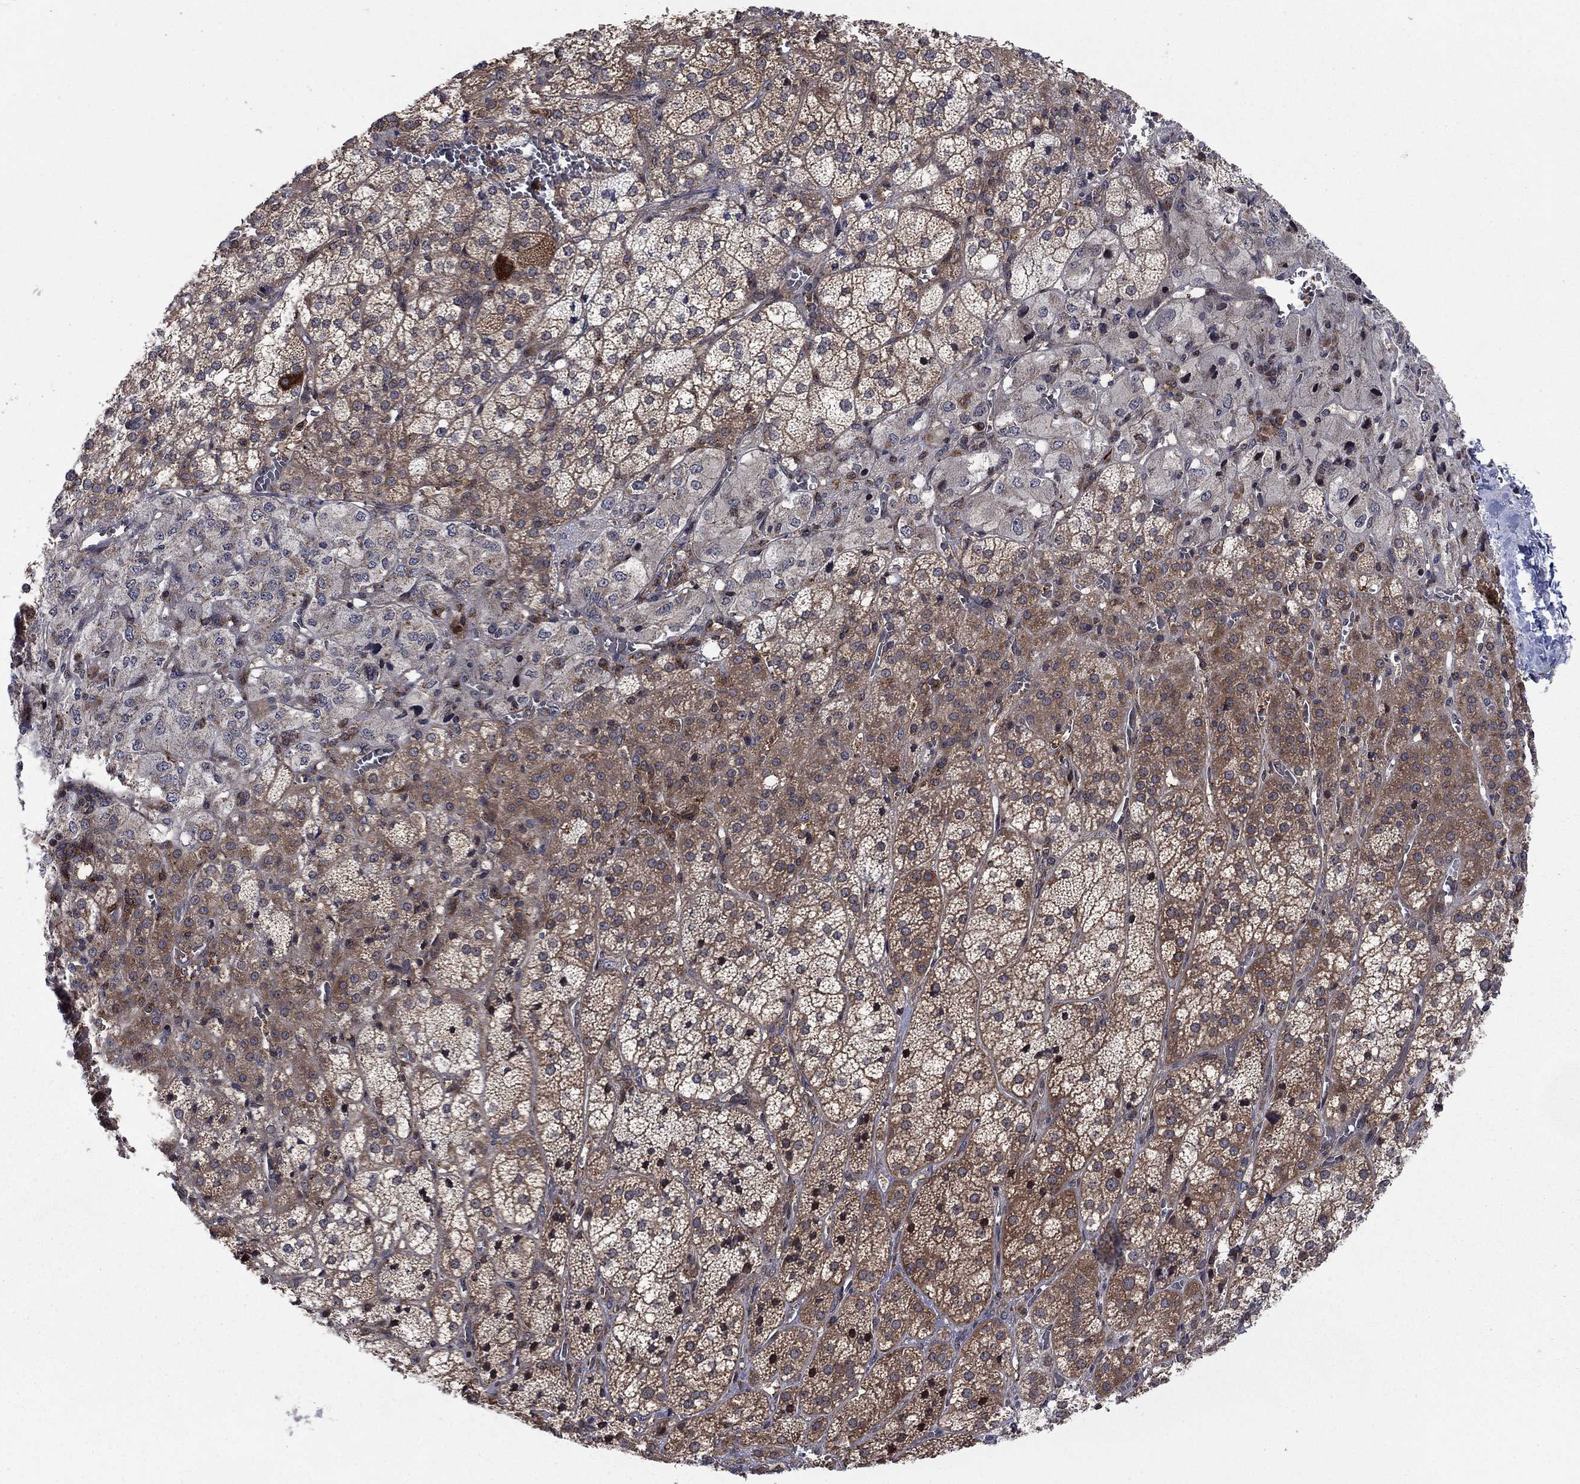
{"staining": {"intensity": "moderate", "quantity": ">75%", "location": "cytoplasmic/membranous"}, "tissue": "adrenal gland", "cell_type": "Glandular cells", "image_type": "normal", "snomed": [{"axis": "morphology", "description": "Normal tissue, NOS"}, {"axis": "topography", "description": "Adrenal gland"}], "caption": "Adrenal gland stained with DAB IHC demonstrates medium levels of moderate cytoplasmic/membranous staining in about >75% of glandular cells. (brown staining indicates protein expression, while blue staining denotes nuclei).", "gene": "IFI35", "patient": {"sex": "female", "age": 60}}